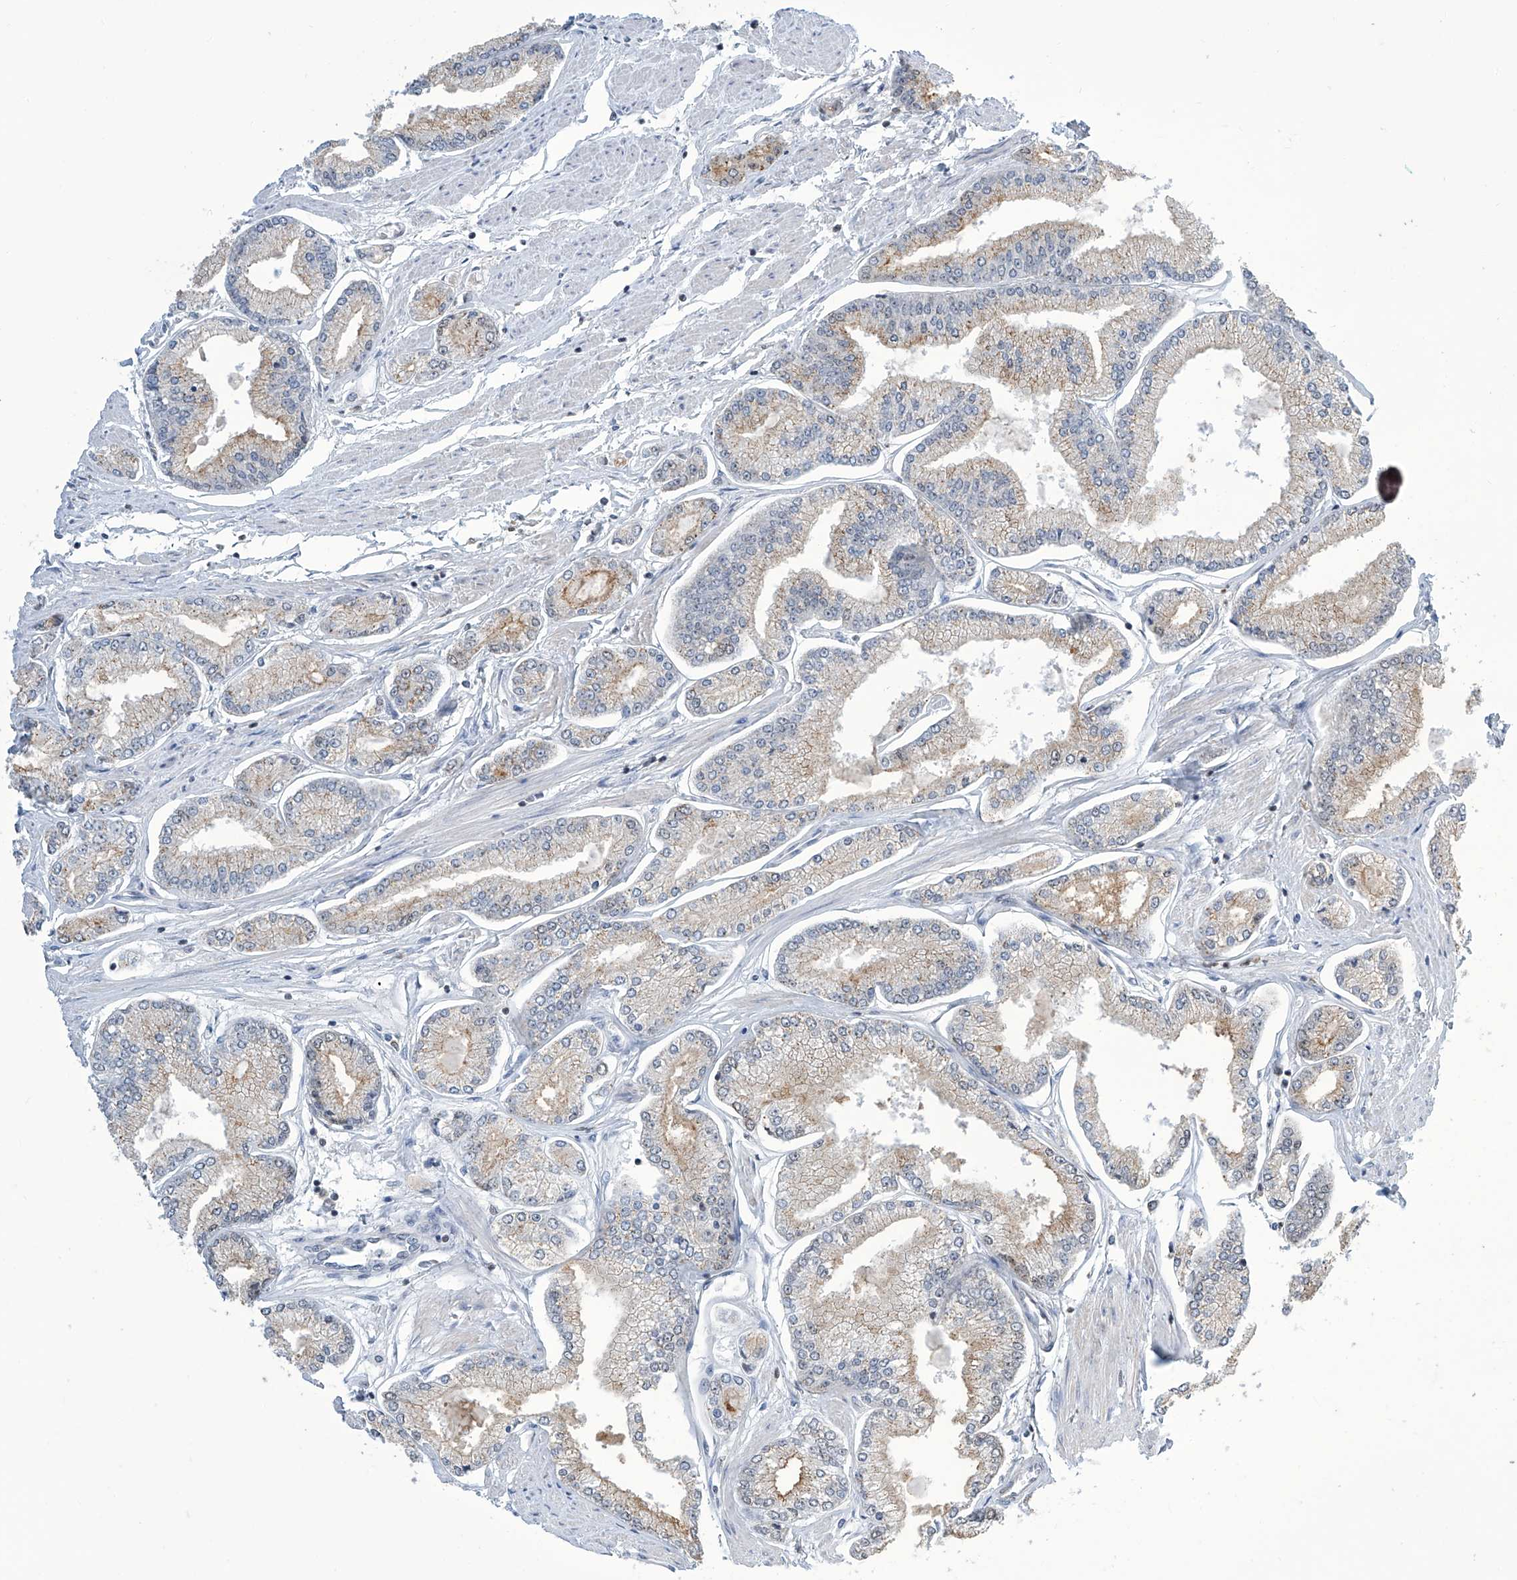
{"staining": {"intensity": "weak", "quantity": "25%-75%", "location": "cytoplasmic/membranous"}, "tissue": "prostate cancer", "cell_type": "Tumor cells", "image_type": "cancer", "snomed": [{"axis": "morphology", "description": "Adenocarcinoma, Low grade"}, {"axis": "topography", "description": "Prostate"}], "caption": "Human prostate cancer (adenocarcinoma (low-grade)) stained for a protein (brown) displays weak cytoplasmic/membranous positive positivity in approximately 25%-75% of tumor cells.", "gene": "SREBF2", "patient": {"sex": "male", "age": 52}}